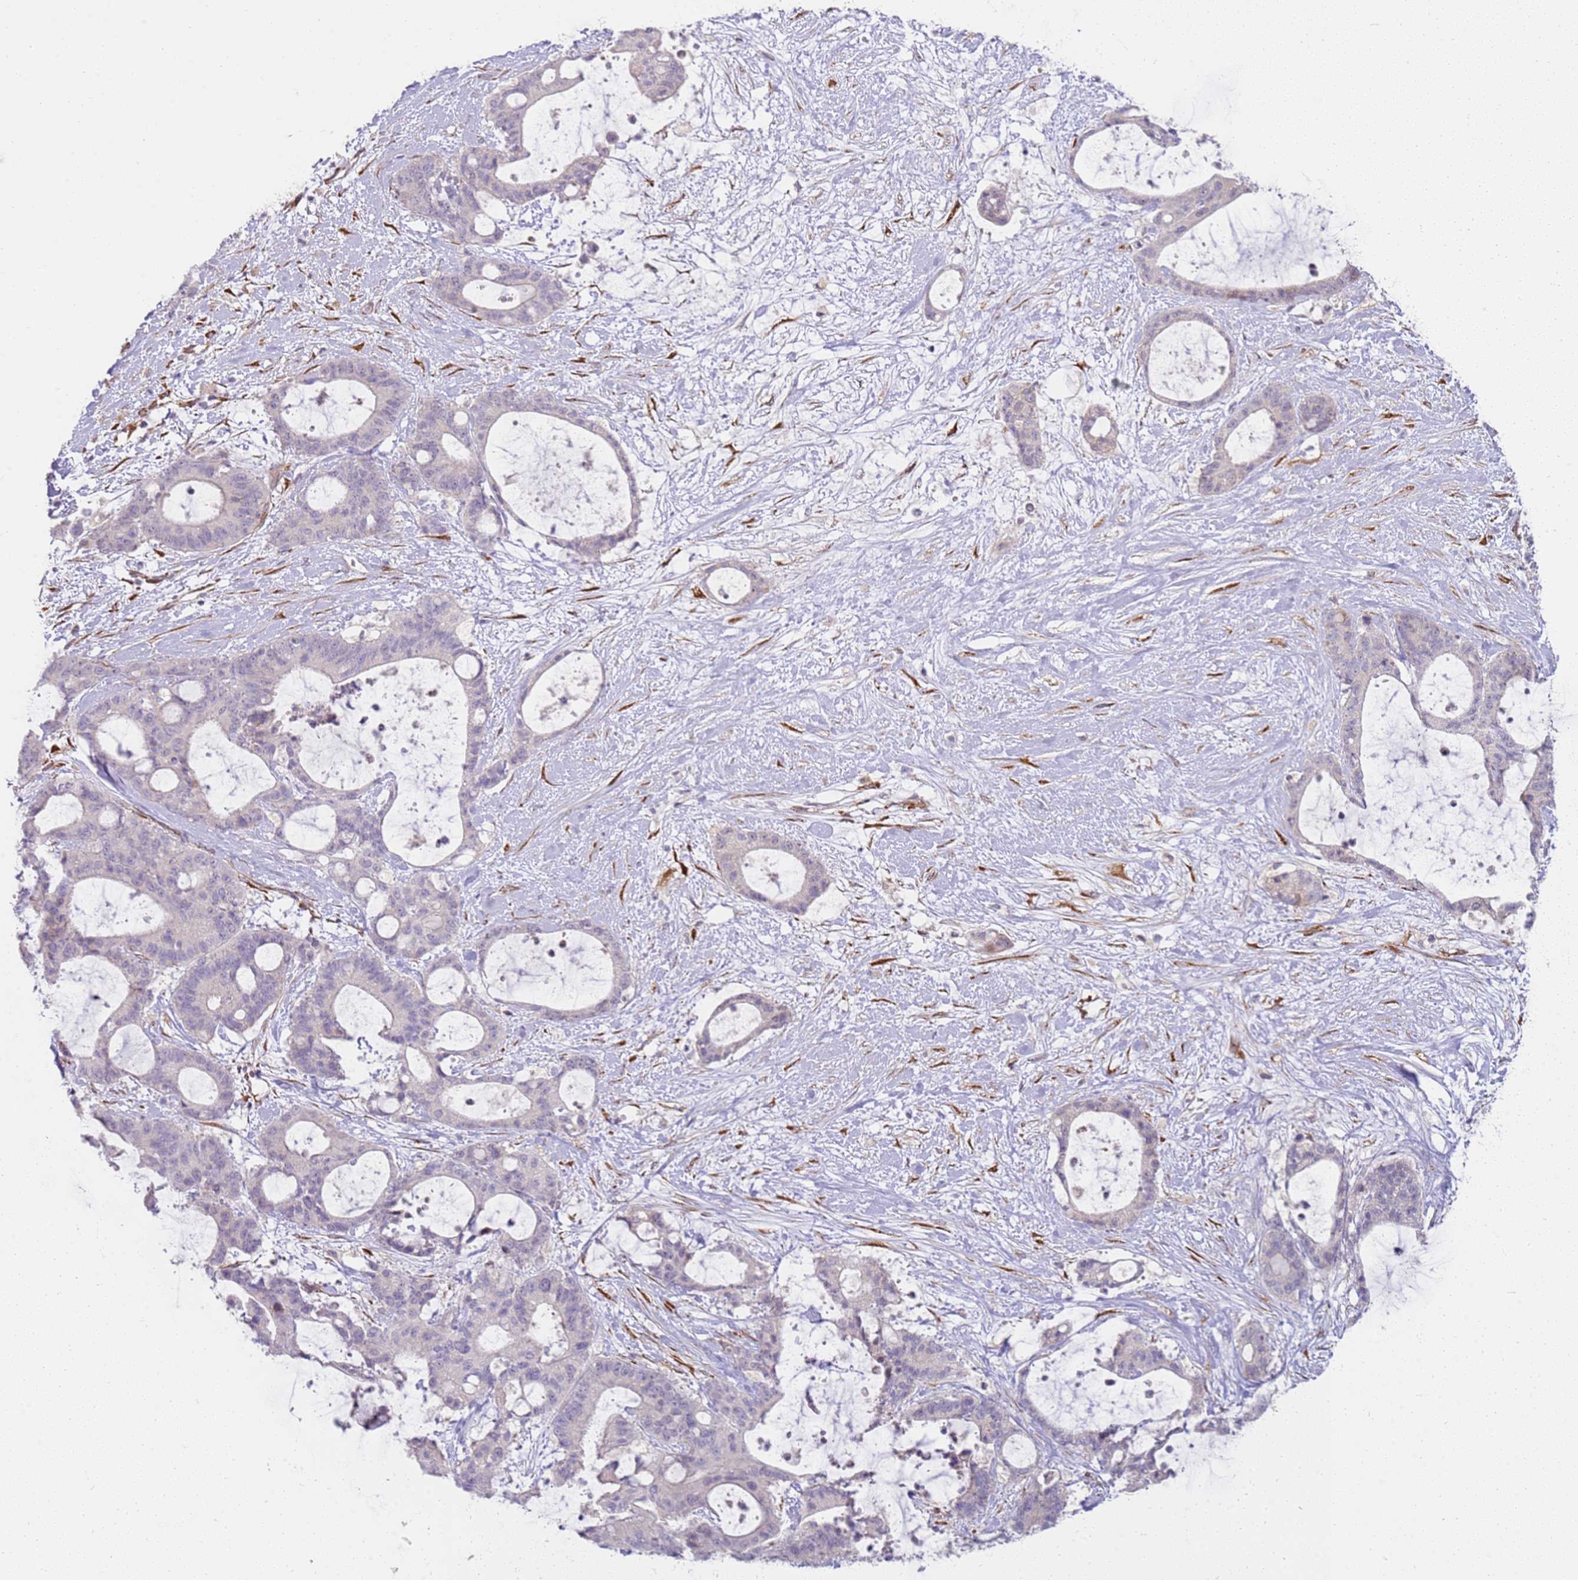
{"staining": {"intensity": "negative", "quantity": "none", "location": "none"}, "tissue": "liver cancer", "cell_type": "Tumor cells", "image_type": "cancer", "snomed": [{"axis": "morphology", "description": "Normal tissue, NOS"}, {"axis": "morphology", "description": "Cholangiocarcinoma"}, {"axis": "topography", "description": "Liver"}, {"axis": "topography", "description": "Peripheral nerve tissue"}], "caption": "An immunohistochemistry micrograph of liver cholangiocarcinoma is shown. There is no staining in tumor cells of liver cholangiocarcinoma.", "gene": "GRAP", "patient": {"sex": "female", "age": 73}}